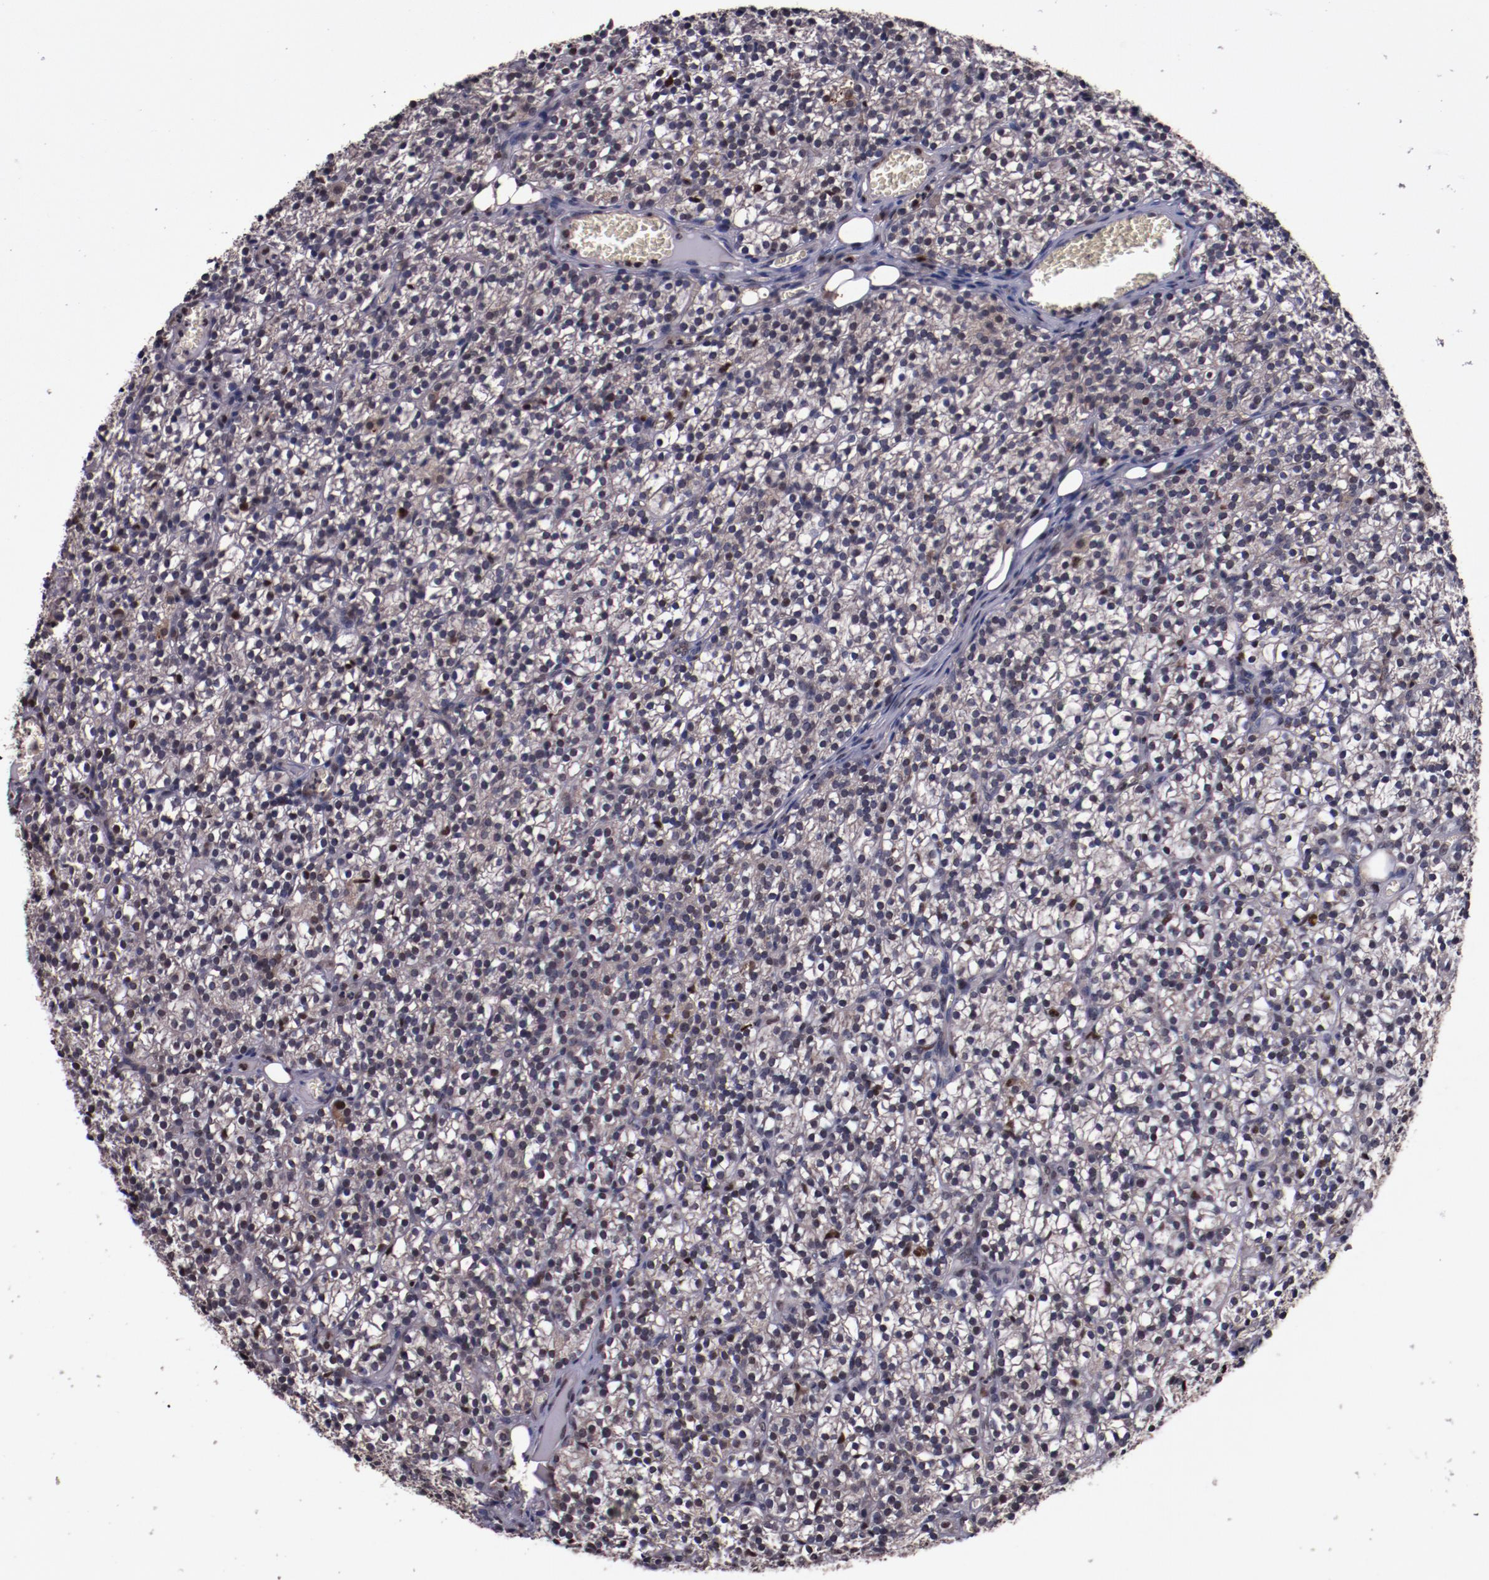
{"staining": {"intensity": "negative", "quantity": "none", "location": "none"}, "tissue": "parathyroid gland", "cell_type": "Glandular cells", "image_type": "normal", "snomed": [{"axis": "morphology", "description": "Normal tissue, NOS"}, {"axis": "topography", "description": "Parathyroid gland"}], "caption": "Immunohistochemistry histopathology image of unremarkable parathyroid gland: human parathyroid gland stained with DAB (3,3'-diaminobenzidine) displays no significant protein staining in glandular cells.", "gene": "CHEK2", "patient": {"sex": "female", "age": 17}}